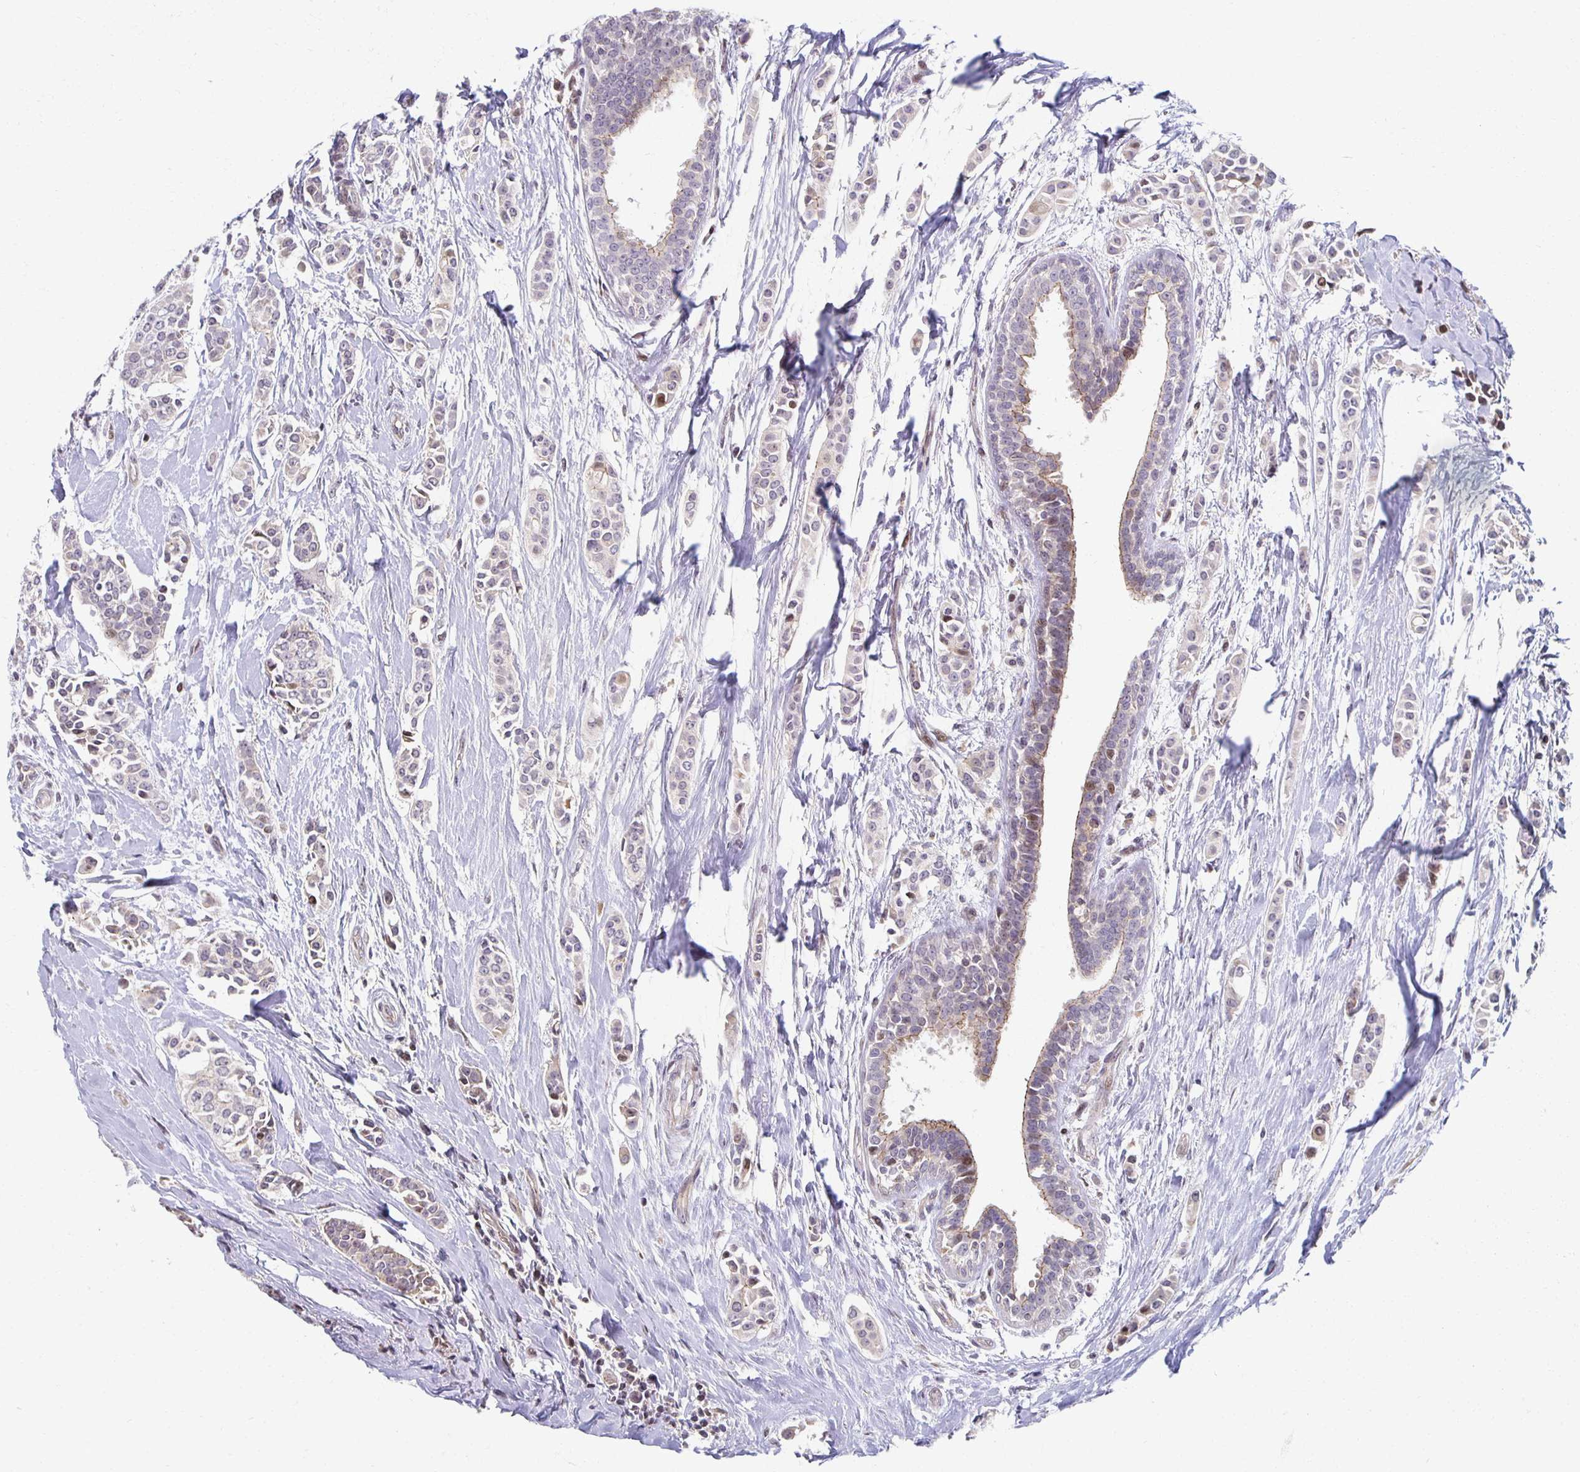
{"staining": {"intensity": "weak", "quantity": "<25%", "location": "cytoplasmic/membranous"}, "tissue": "breast cancer", "cell_type": "Tumor cells", "image_type": "cancer", "snomed": [{"axis": "morphology", "description": "Duct carcinoma"}, {"axis": "topography", "description": "Breast"}], "caption": "This is a photomicrograph of IHC staining of breast cancer, which shows no staining in tumor cells.", "gene": "HCFC1R1", "patient": {"sex": "female", "age": 64}}